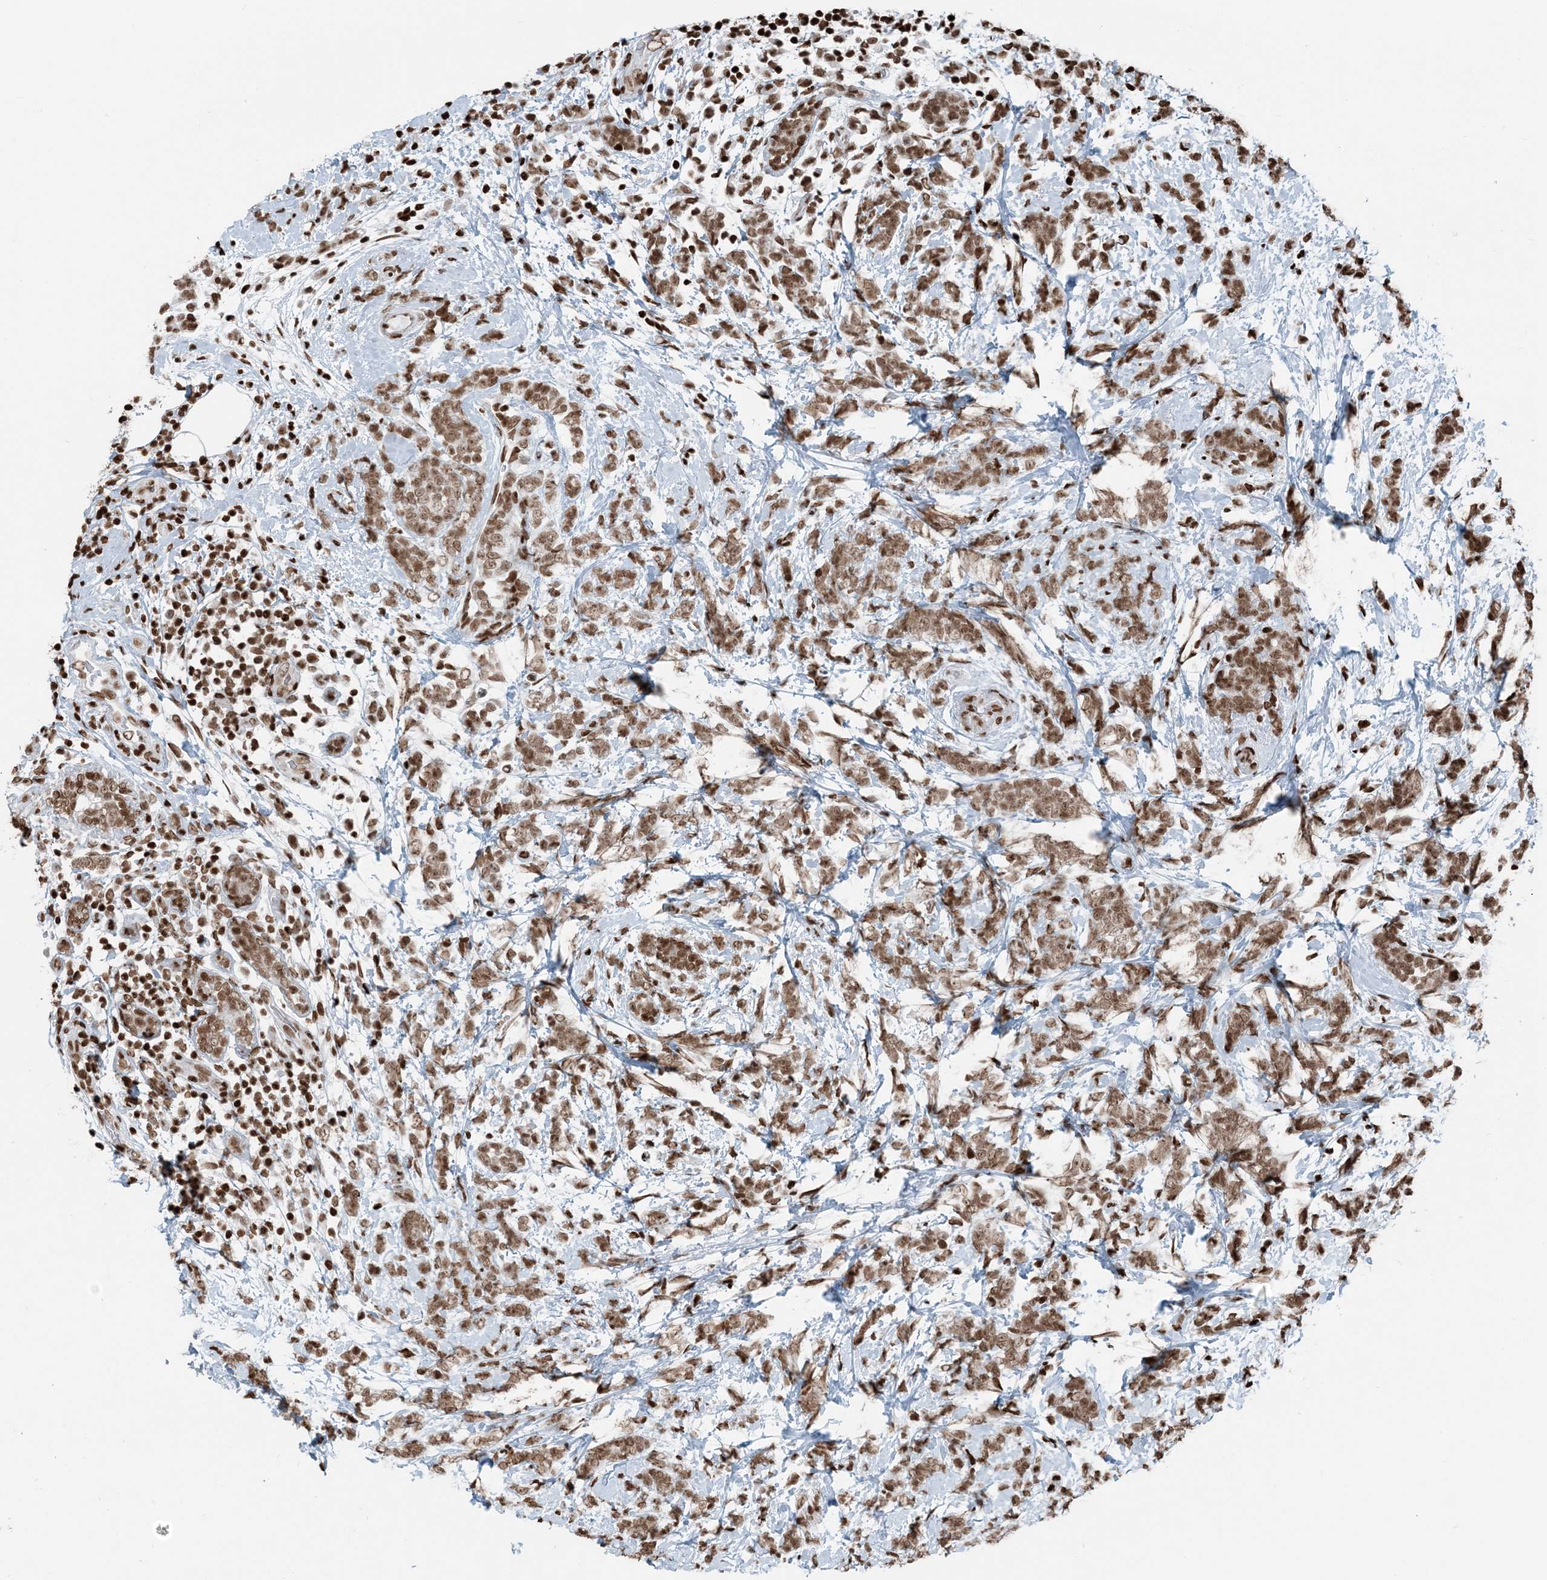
{"staining": {"intensity": "moderate", "quantity": ">75%", "location": "nuclear"}, "tissue": "breast cancer", "cell_type": "Tumor cells", "image_type": "cancer", "snomed": [{"axis": "morphology", "description": "Lobular carcinoma"}, {"axis": "topography", "description": "Breast"}], "caption": "Breast cancer stained with DAB IHC demonstrates medium levels of moderate nuclear staining in approximately >75% of tumor cells.", "gene": "H3-3B", "patient": {"sex": "female", "age": 58}}